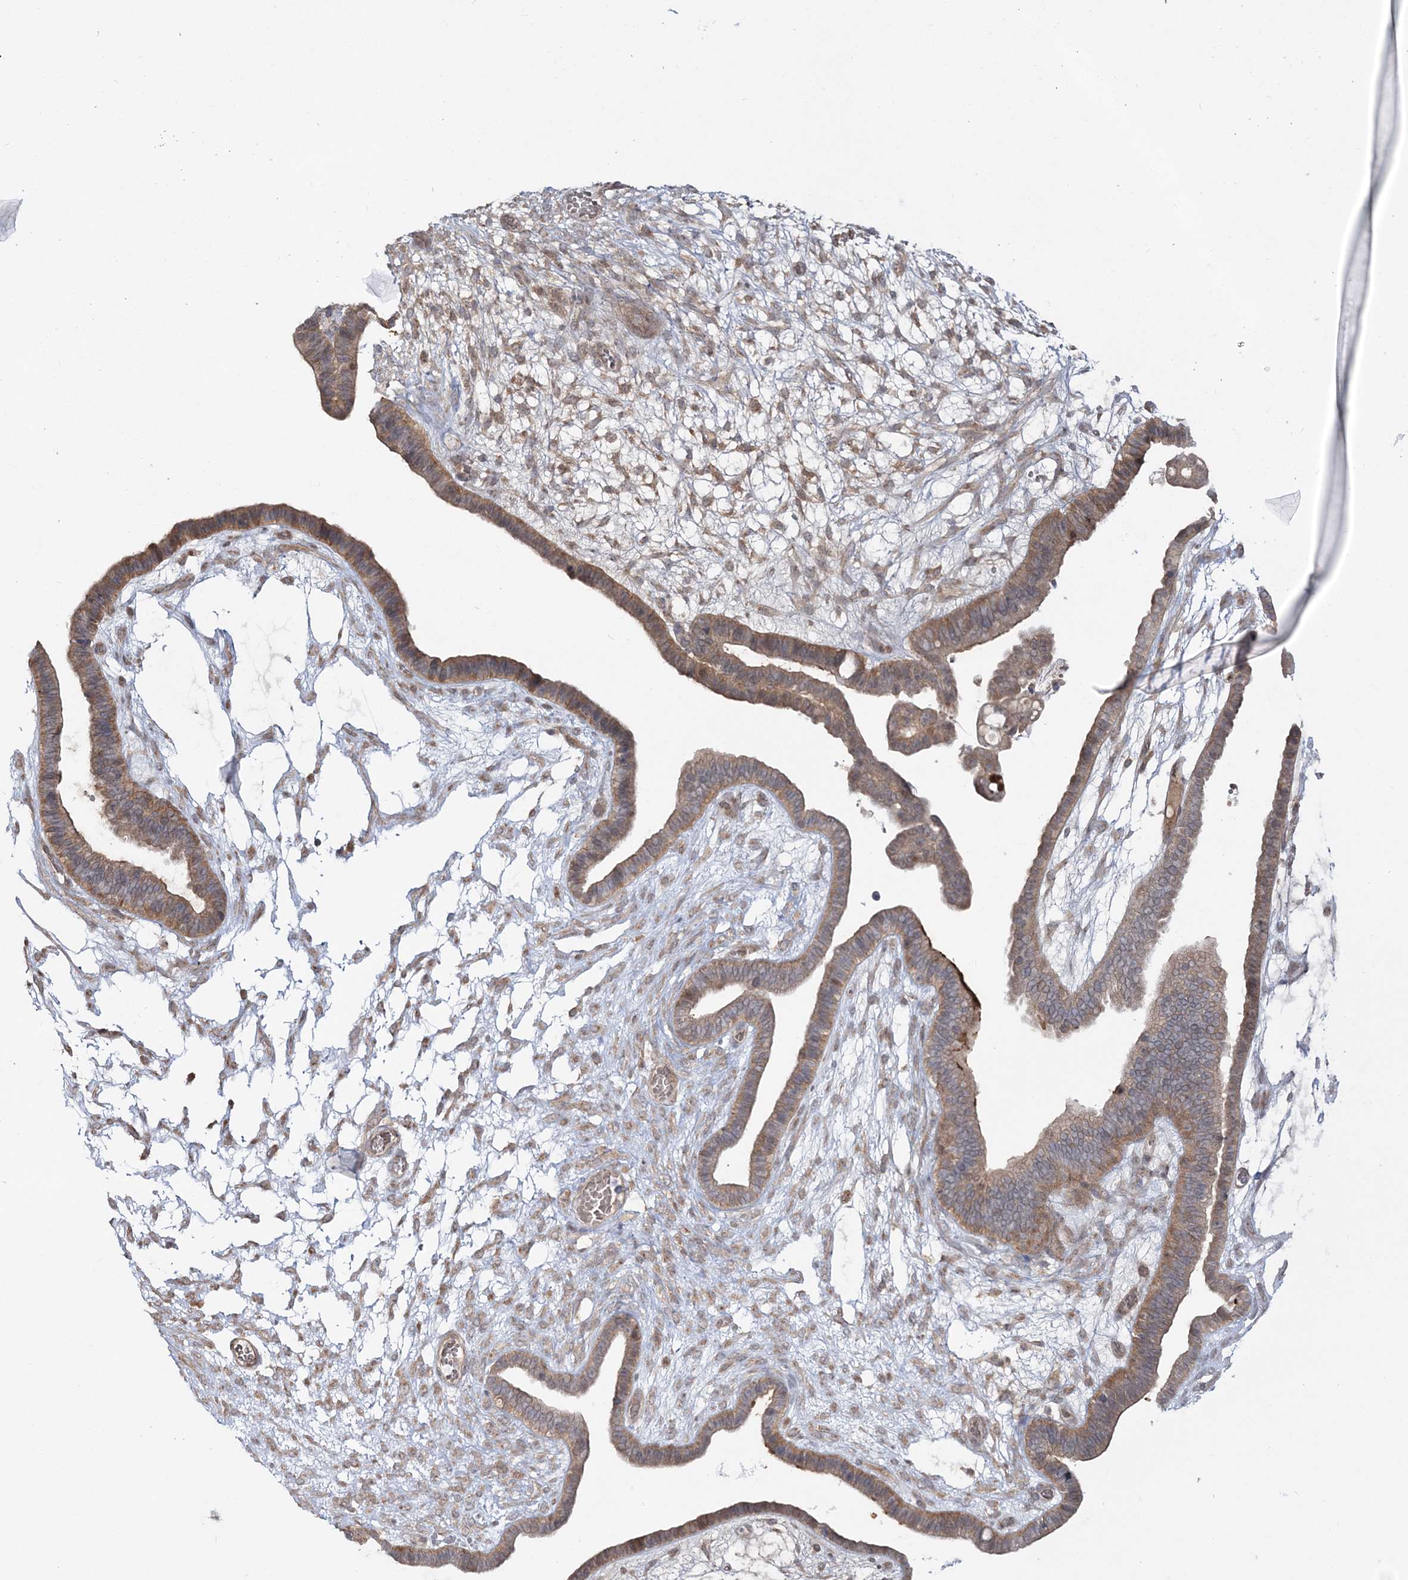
{"staining": {"intensity": "moderate", "quantity": ">75%", "location": "cytoplasmic/membranous"}, "tissue": "ovarian cancer", "cell_type": "Tumor cells", "image_type": "cancer", "snomed": [{"axis": "morphology", "description": "Cystadenocarcinoma, serous, NOS"}, {"axis": "topography", "description": "Ovary"}], "caption": "IHC staining of ovarian serous cystadenocarcinoma, which demonstrates medium levels of moderate cytoplasmic/membranous expression in about >75% of tumor cells indicating moderate cytoplasmic/membranous protein expression. The staining was performed using DAB (brown) for protein detection and nuclei were counterstained in hematoxylin (blue).", "gene": "MOCS2", "patient": {"sex": "female", "age": 56}}